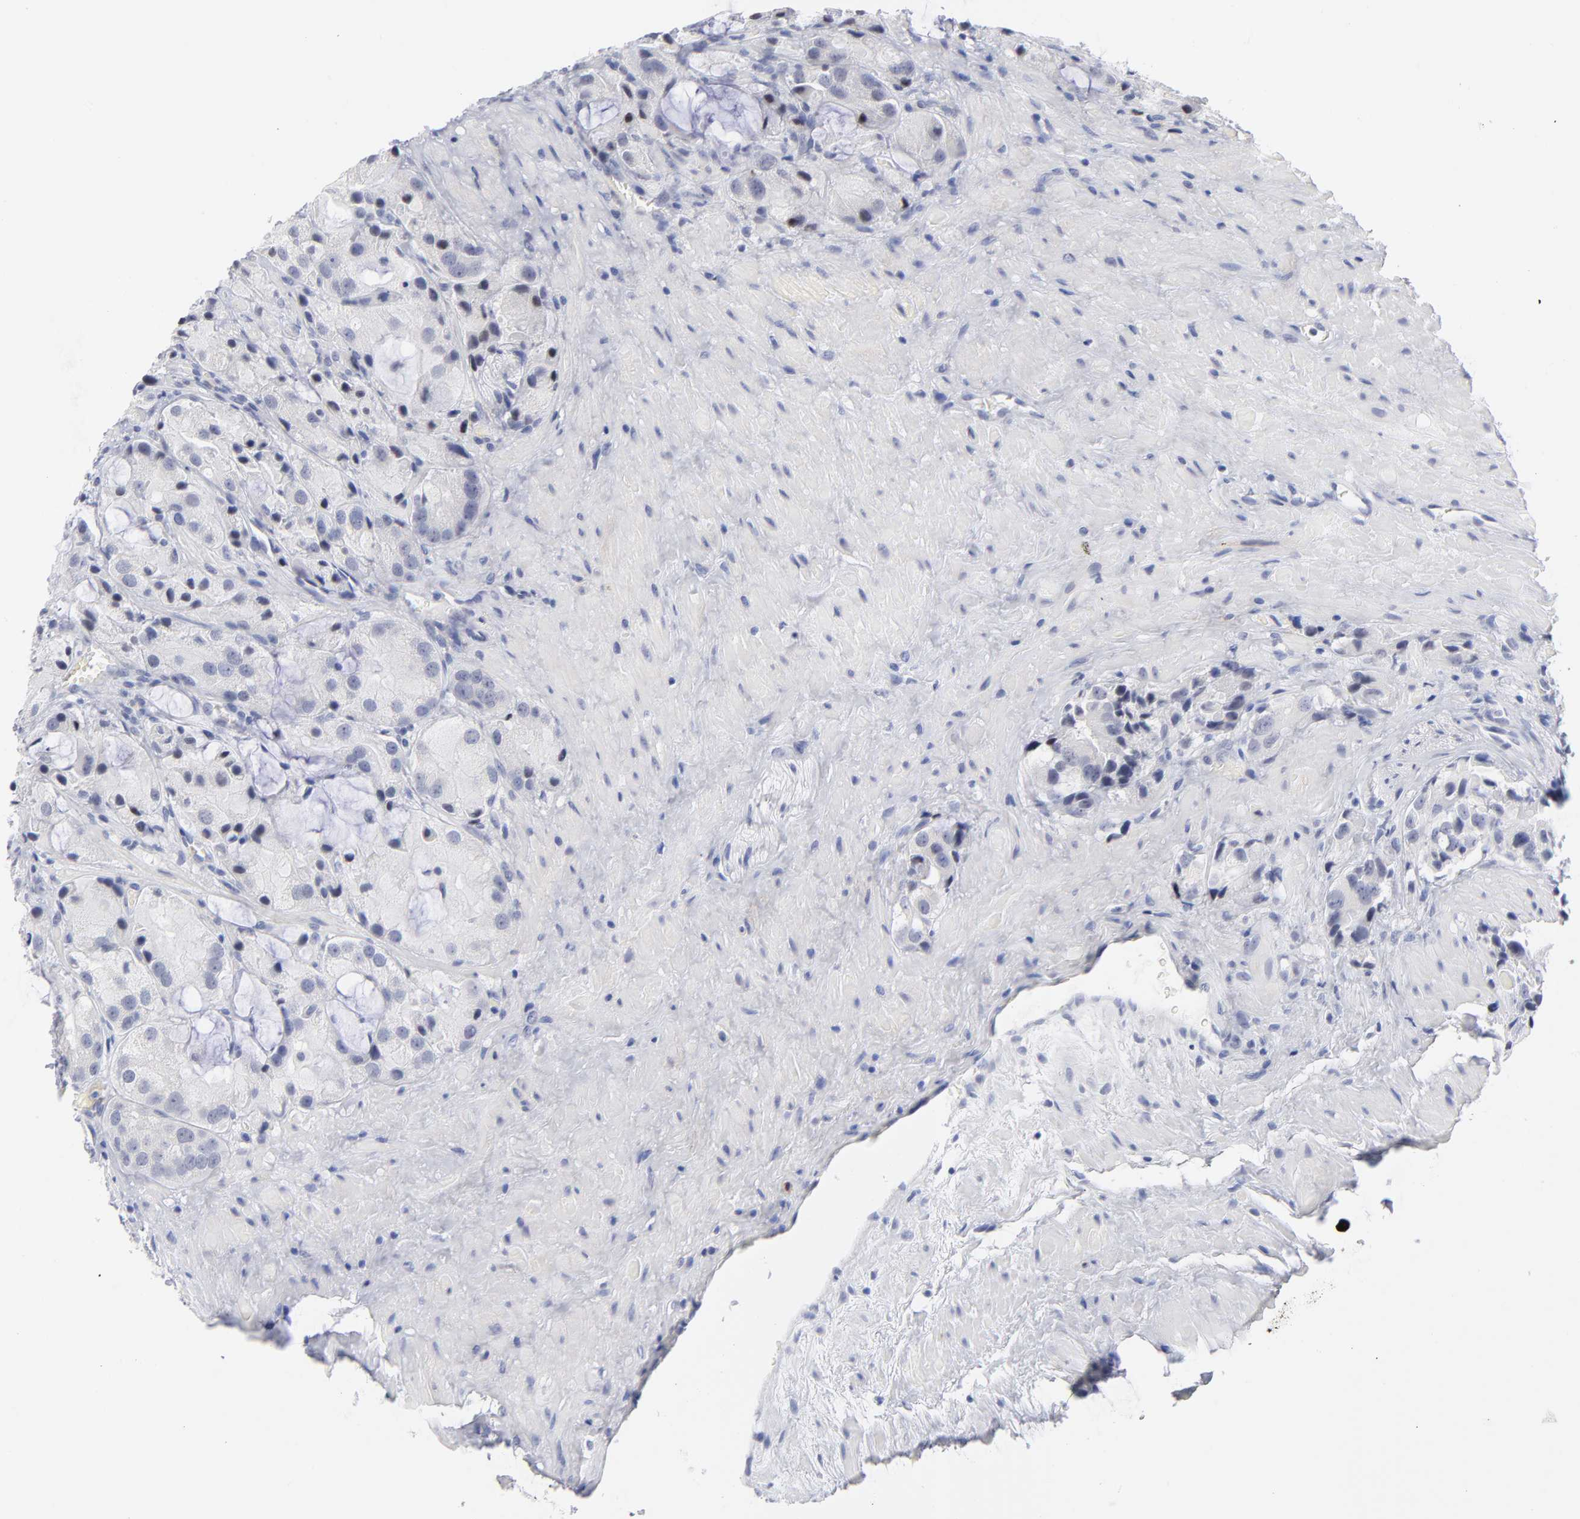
{"staining": {"intensity": "negative", "quantity": "none", "location": "none"}, "tissue": "prostate cancer", "cell_type": "Tumor cells", "image_type": "cancer", "snomed": [{"axis": "morphology", "description": "Adenocarcinoma, High grade"}, {"axis": "topography", "description": "Prostate"}], "caption": "Immunohistochemistry (IHC) micrograph of neoplastic tissue: human prostate high-grade adenocarcinoma stained with DAB (3,3'-diaminobenzidine) displays no significant protein staining in tumor cells.", "gene": "KHNYN", "patient": {"sex": "male", "age": 70}}